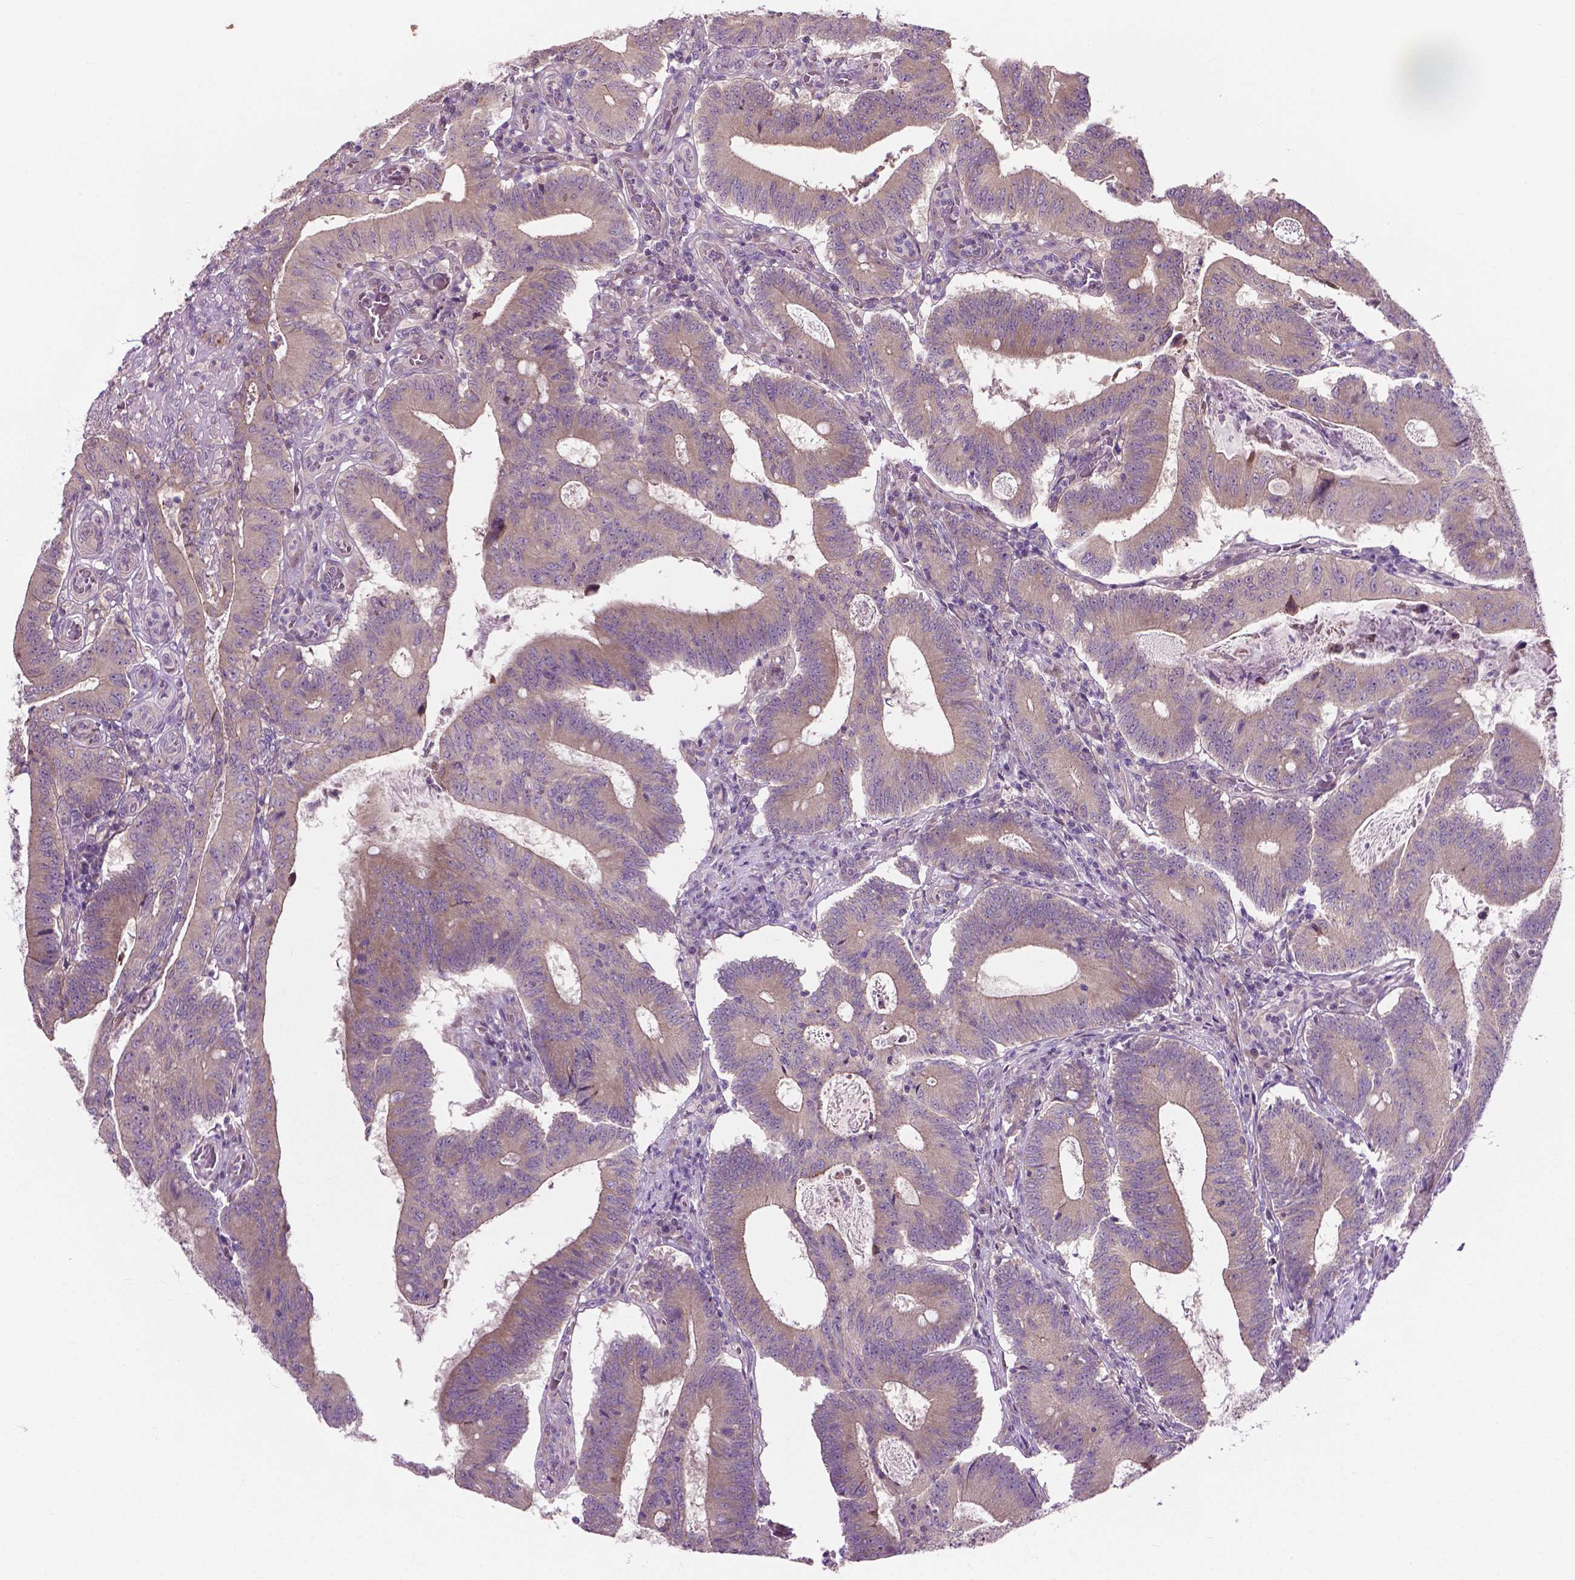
{"staining": {"intensity": "weak", "quantity": ">75%", "location": "cytoplasmic/membranous"}, "tissue": "colorectal cancer", "cell_type": "Tumor cells", "image_type": "cancer", "snomed": [{"axis": "morphology", "description": "Adenocarcinoma, NOS"}, {"axis": "topography", "description": "Colon"}], "caption": "Weak cytoplasmic/membranous positivity for a protein is appreciated in approximately >75% of tumor cells of colorectal cancer using IHC.", "gene": "MZT1", "patient": {"sex": "female", "age": 70}}